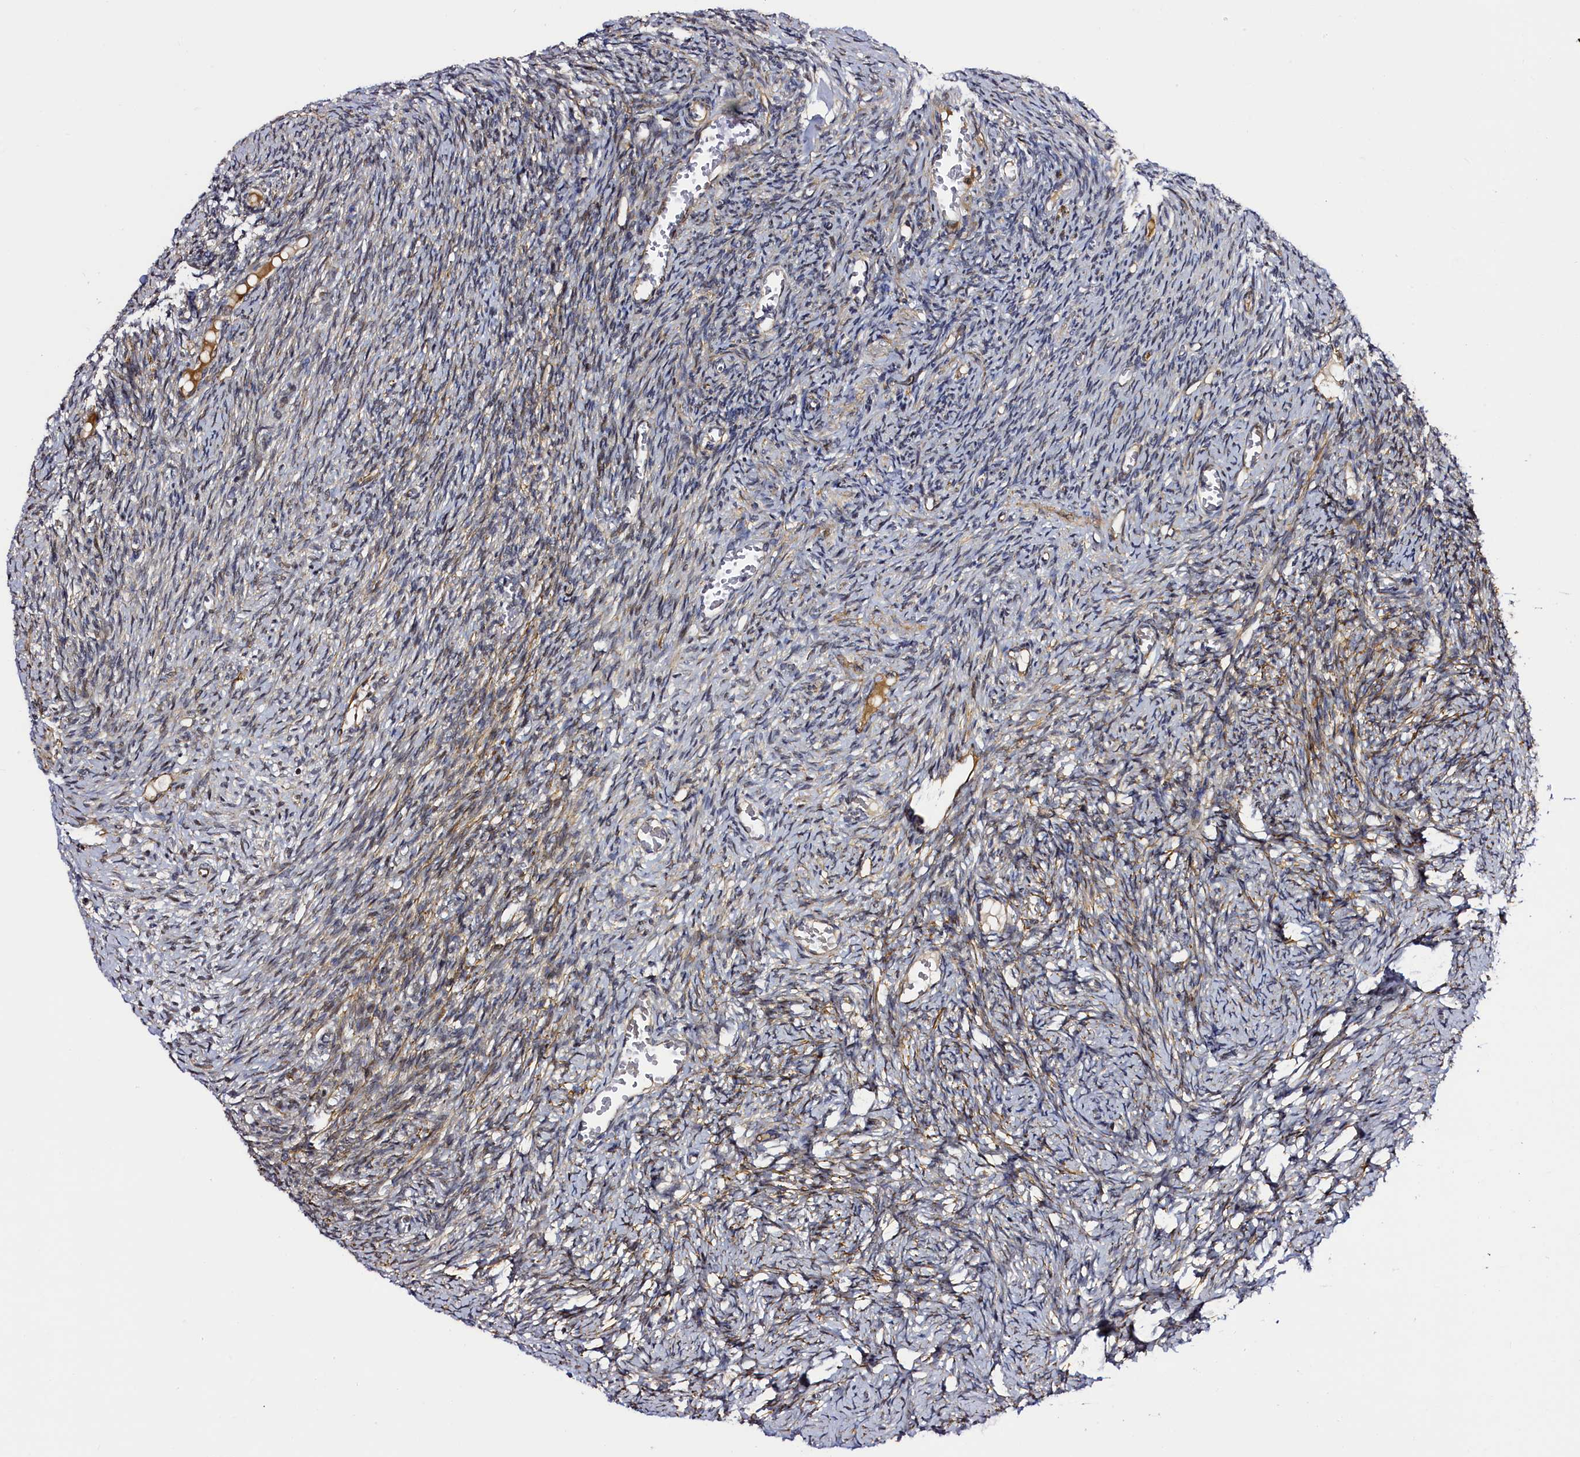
{"staining": {"intensity": "moderate", "quantity": "25%-75%", "location": "cytoplasmic/membranous,nuclear"}, "tissue": "ovary", "cell_type": "Ovarian stroma cells", "image_type": "normal", "snomed": [{"axis": "morphology", "description": "Normal tissue, NOS"}, {"axis": "topography", "description": "Ovary"}], "caption": "Immunohistochemistry (DAB (3,3'-diaminobenzidine)) staining of normal human ovary shows moderate cytoplasmic/membranous,nuclear protein staining in approximately 25%-75% of ovarian stroma cells. The protein of interest is stained brown, and the nuclei are stained in blue (DAB IHC with brightfield microscopy, high magnification).", "gene": "RBFA", "patient": {"sex": "female", "age": 27}}